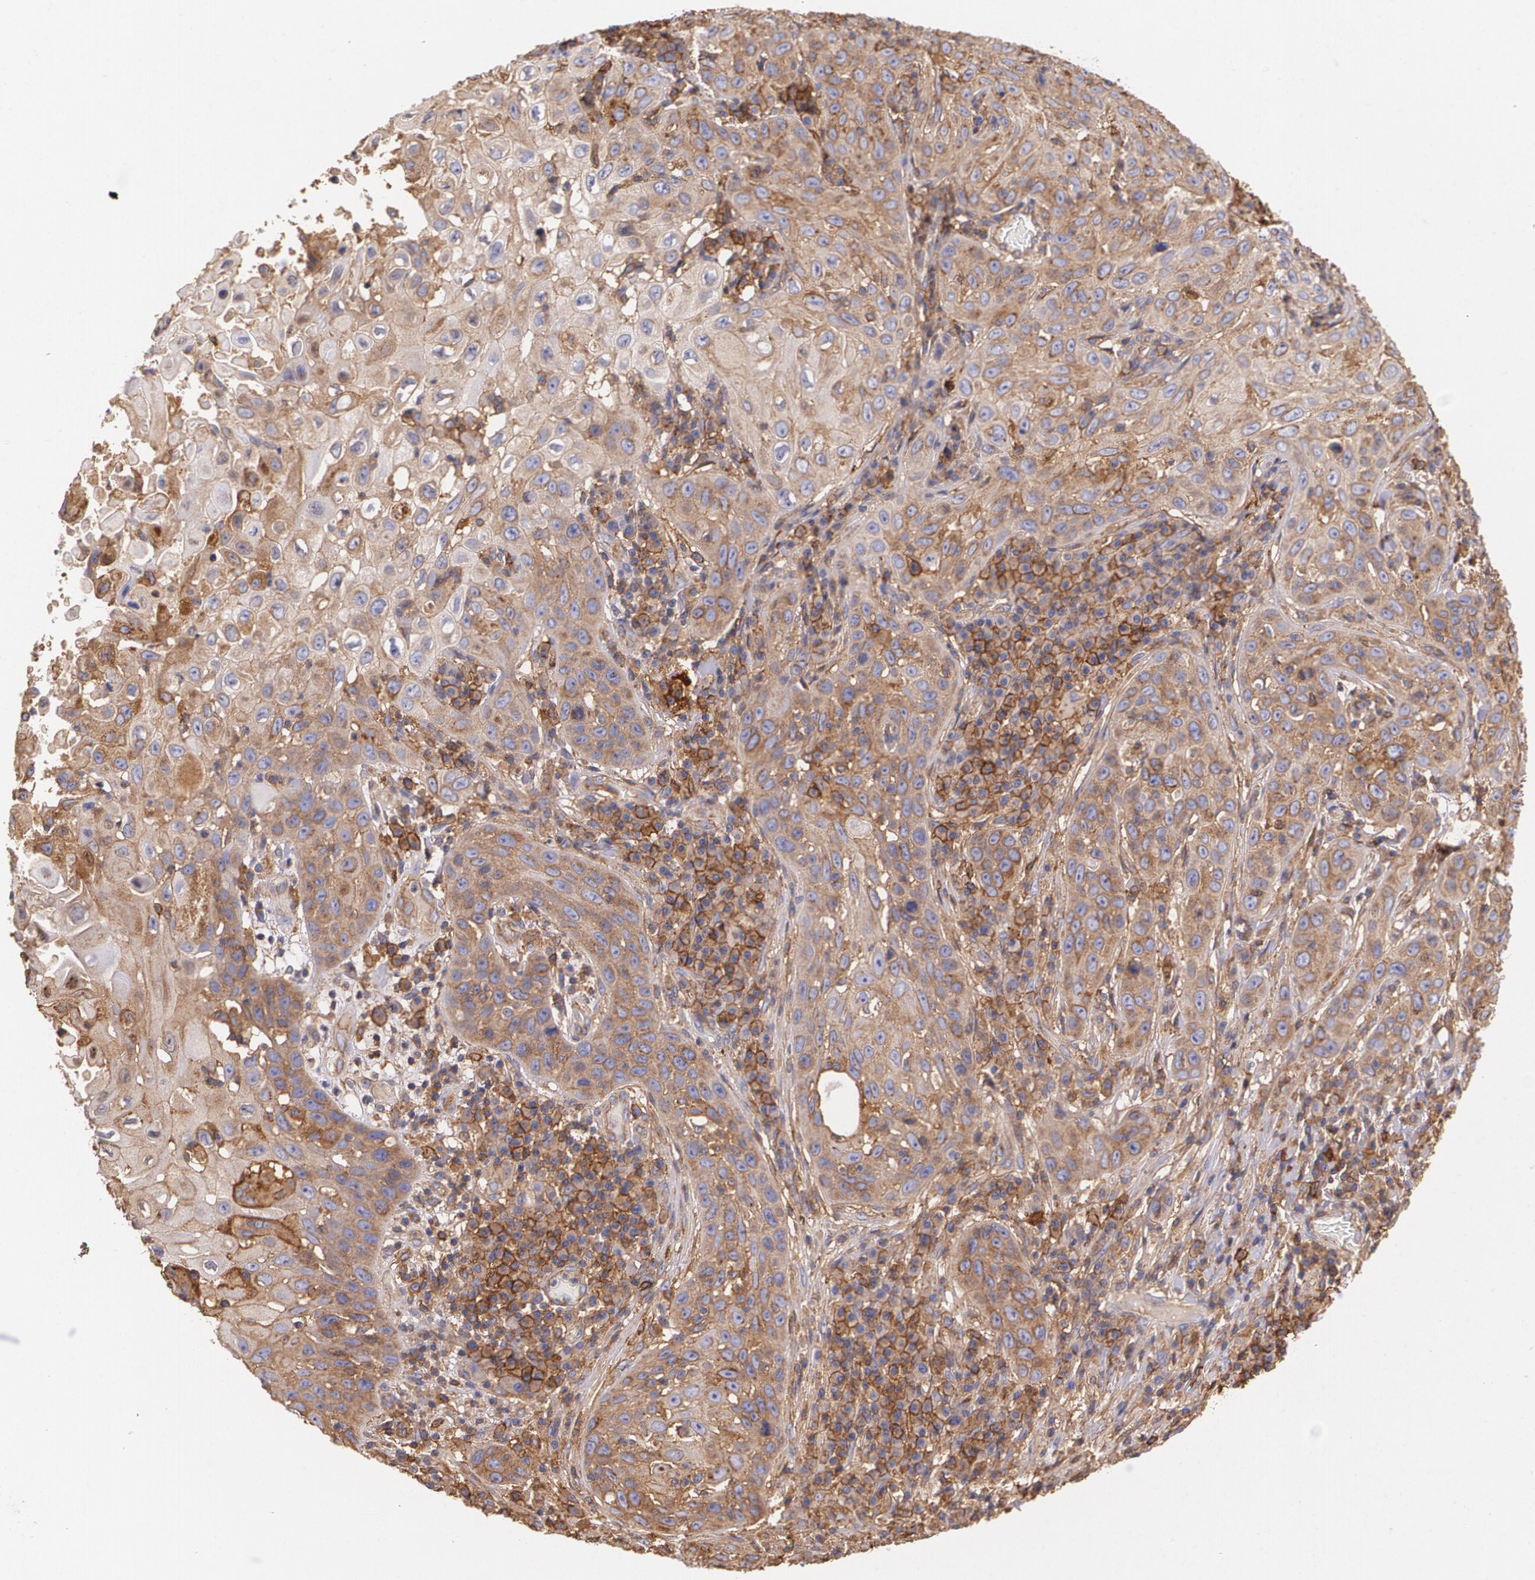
{"staining": {"intensity": "moderate", "quantity": "25%-75%", "location": "cytoplasmic/membranous"}, "tissue": "skin cancer", "cell_type": "Tumor cells", "image_type": "cancer", "snomed": [{"axis": "morphology", "description": "Squamous cell carcinoma, NOS"}, {"axis": "topography", "description": "Skin"}], "caption": "Skin cancer stained with DAB (3,3'-diaminobenzidine) IHC shows medium levels of moderate cytoplasmic/membranous staining in approximately 25%-75% of tumor cells.", "gene": "B2M", "patient": {"sex": "male", "age": 84}}